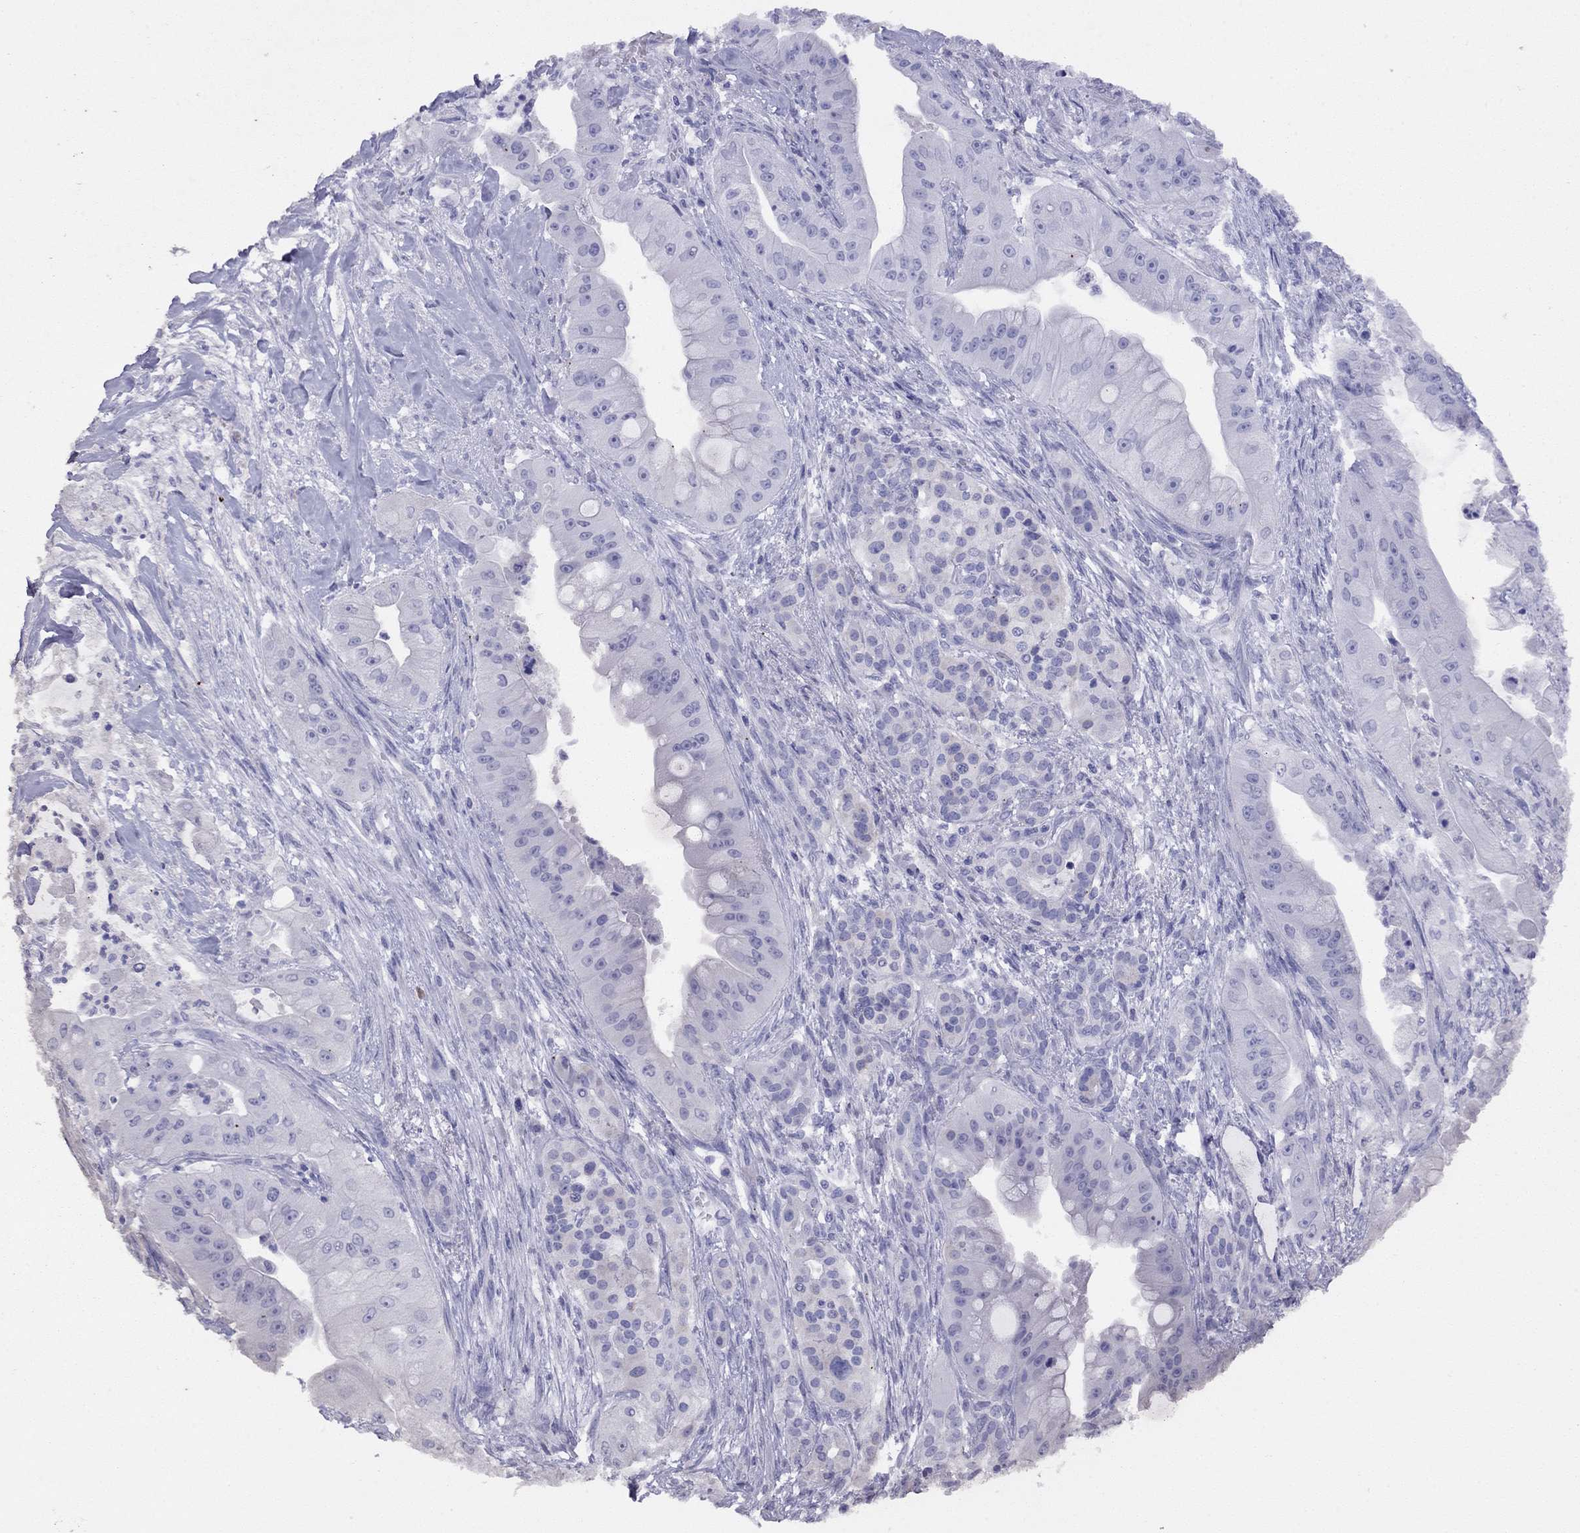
{"staining": {"intensity": "negative", "quantity": "none", "location": "none"}, "tissue": "pancreatic cancer", "cell_type": "Tumor cells", "image_type": "cancer", "snomed": [{"axis": "morphology", "description": "Normal tissue, NOS"}, {"axis": "morphology", "description": "Inflammation, NOS"}, {"axis": "morphology", "description": "Adenocarcinoma, NOS"}, {"axis": "topography", "description": "Pancreas"}], "caption": "This is a histopathology image of immunohistochemistry staining of pancreatic cancer (adenocarcinoma), which shows no staining in tumor cells.", "gene": "GRIA2", "patient": {"sex": "male", "age": 57}}